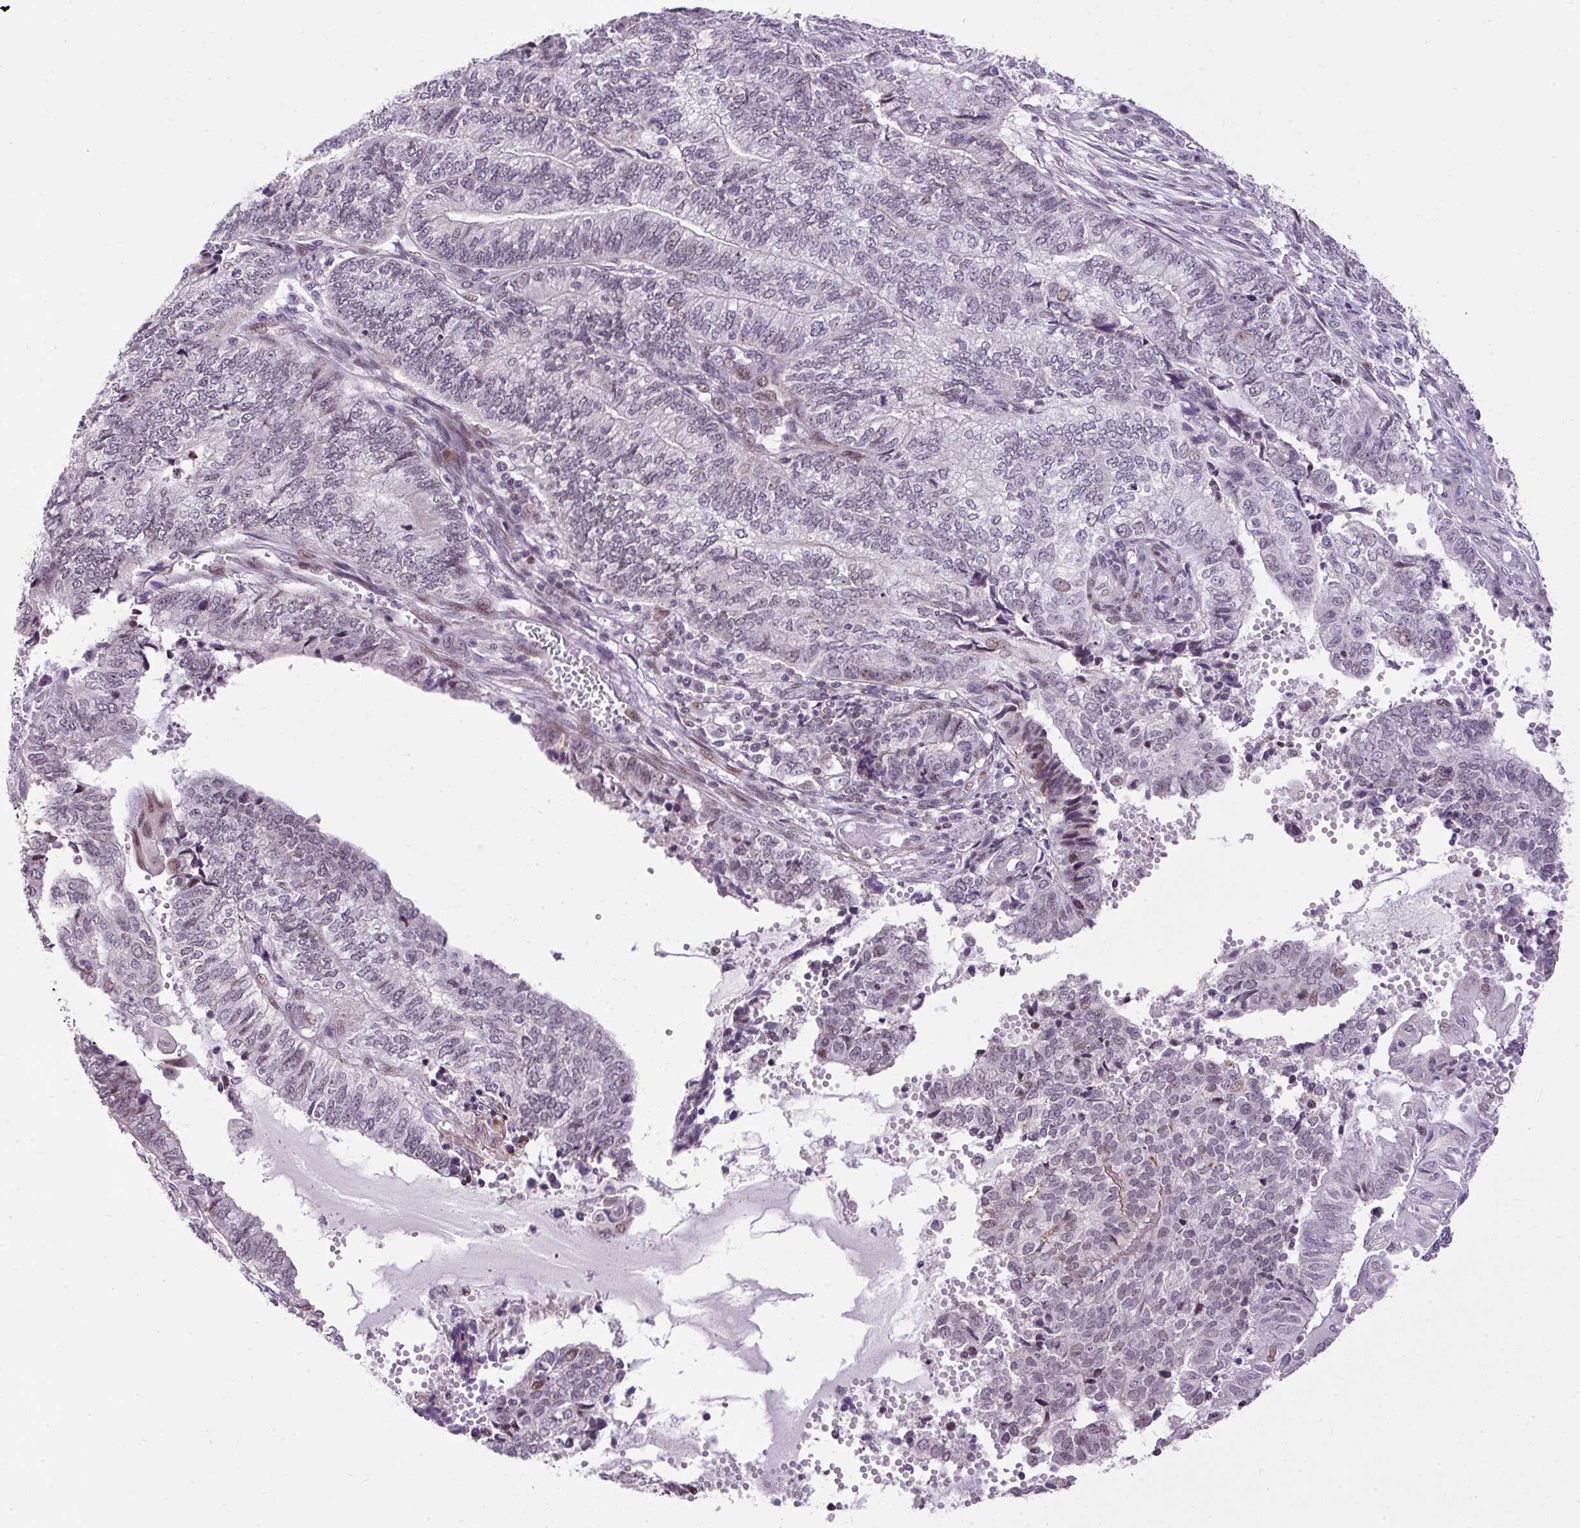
{"staining": {"intensity": "moderate", "quantity": "<25%", "location": "nuclear"}, "tissue": "endometrial cancer", "cell_type": "Tumor cells", "image_type": "cancer", "snomed": [{"axis": "morphology", "description": "Adenocarcinoma, NOS"}, {"axis": "topography", "description": "Uterus"}, {"axis": "topography", "description": "Endometrium"}], "caption": "The micrograph reveals immunohistochemical staining of endometrial cancer. There is moderate nuclear staining is seen in approximately <25% of tumor cells.", "gene": "ARHGEF18", "patient": {"sex": "female", "age": 70}}